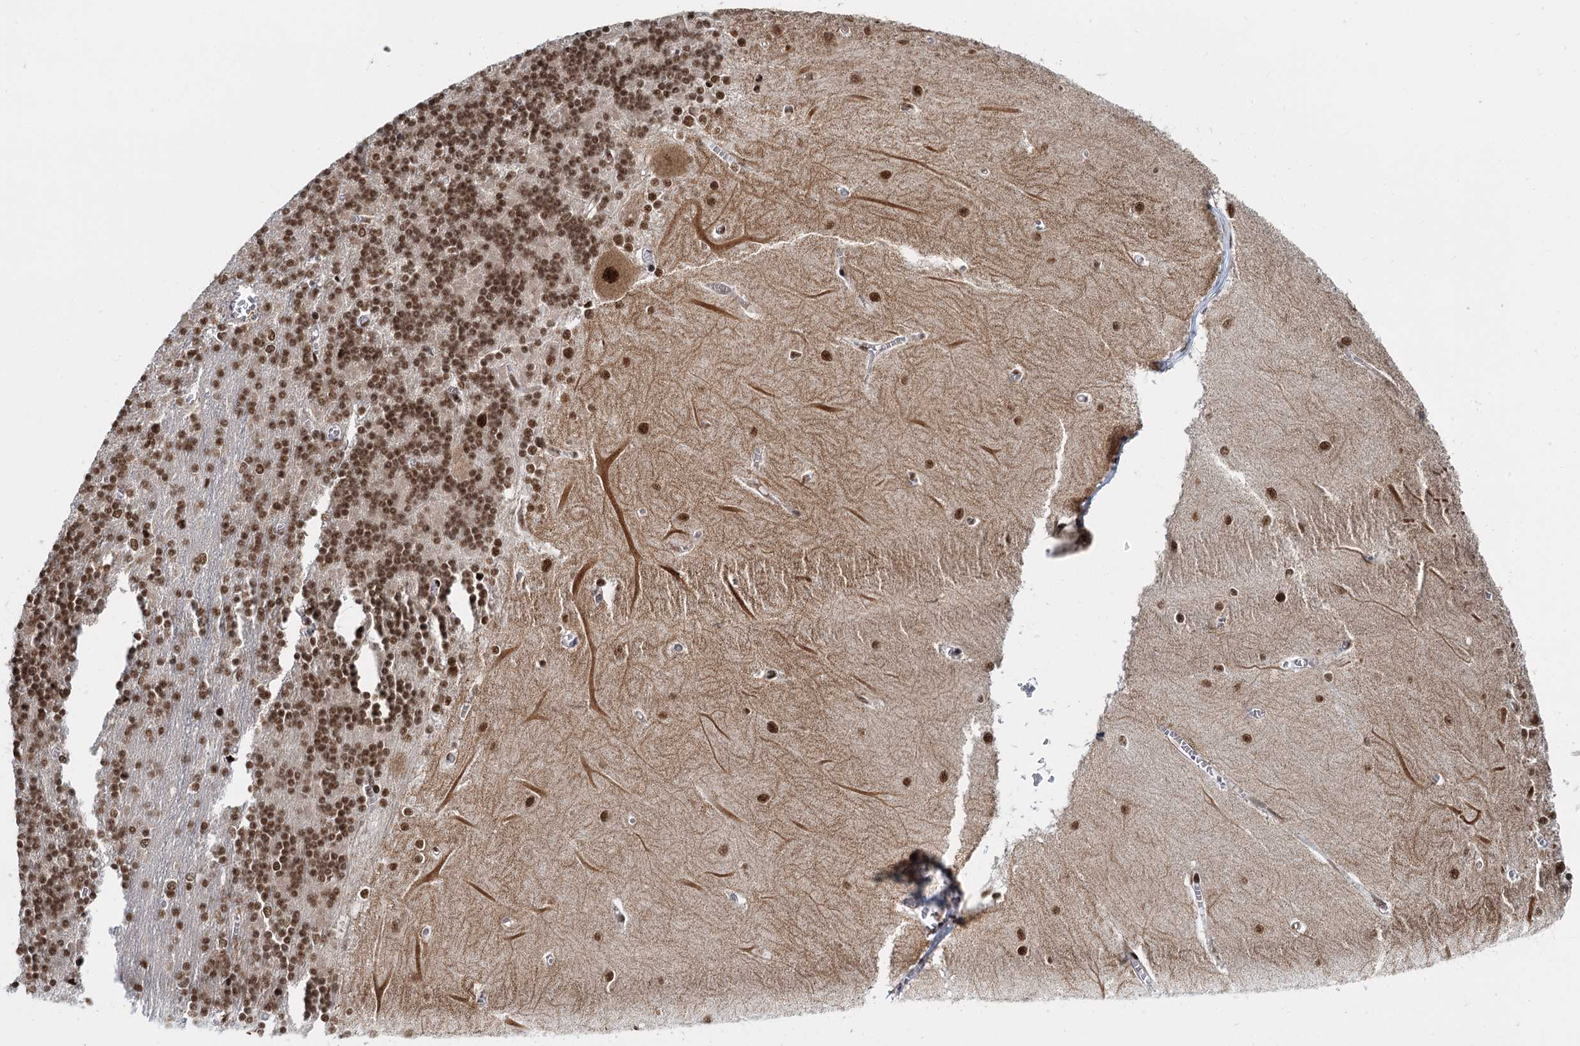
{"staining": {"intensity": "moderate", "quantity": ">75%", "location": "nuclear"}, "tissue": "cerebellum", "cell_type": "Cells in granular layer", "image_type": "normal", "snomed": [{"axis": "morphology", "description": "Normal tissue, NOS"}, {"axis": "topography", "description": "Cerebellum"}], "caption": "DAB (3,3'-diaminobenzidine) immunohistochemical staining of unremarkable cerebellum displays moderate nuclear protein staining in about >75% of cells in granular layer. (DAB IHC with brightfield microscopy, high magnification).", "gene": "WBP4", "patient": {"sex": "male", "age": 37}}